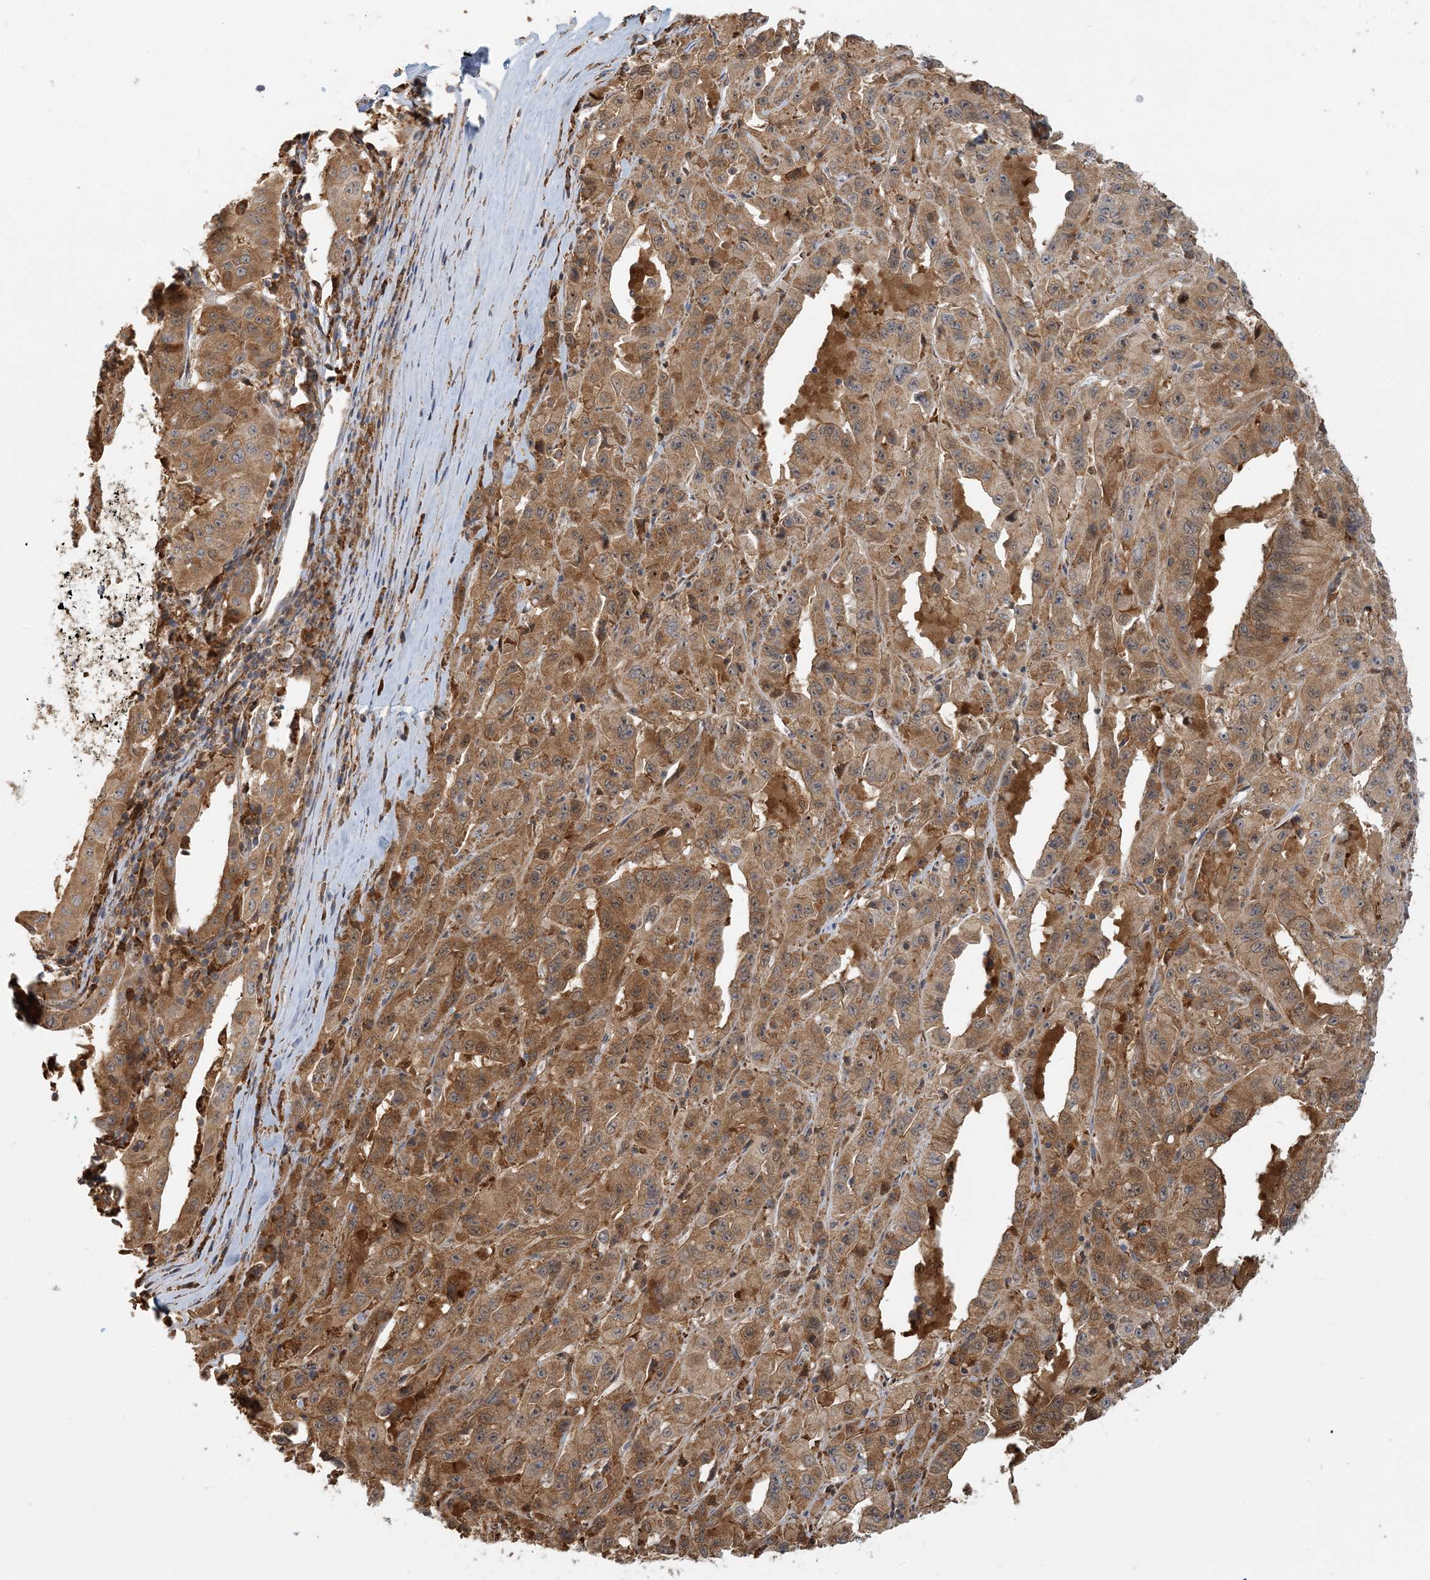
{"staining": {"intensity": "moderate", "quantity": ">75%", "location": "cytoplasmic/membranous"}, "tissue": "pancreatic cancer", "cell_type": "Tumor cells", "image_type": "cancer", "snomed": [{"axis": "morphology", "description": "Adenocarcinoma, NOS"}, {"axis": "topography", "description": "Pancreas"}], "caption": "Human adenocarcinoma (pancreatic) stained with a protein marker reveals moderate staining in tumor cells.", "gene": "HNMT", "patient": {"sex": "male", "age": 63}}